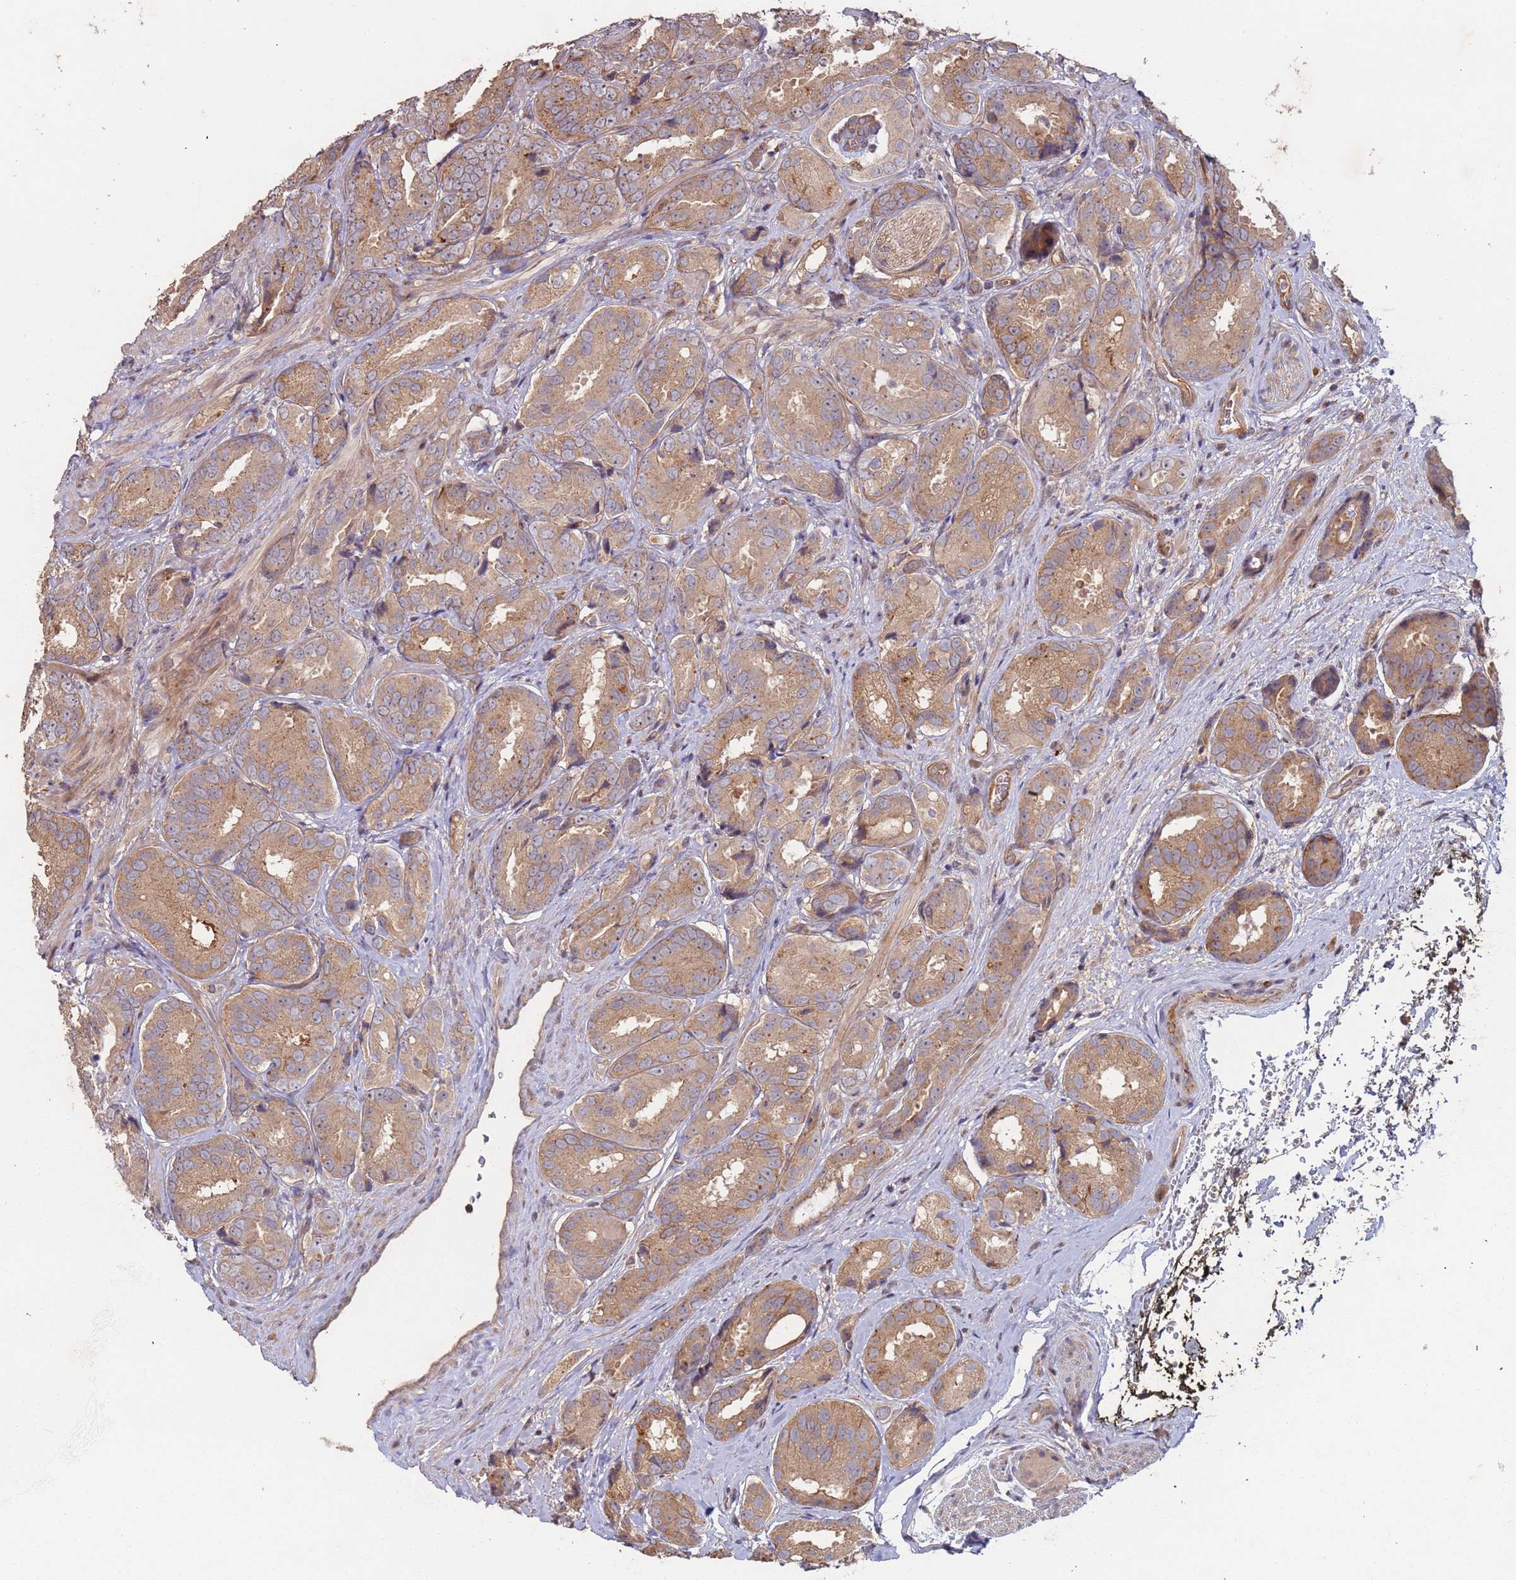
{"staining": {"intensity": "moderate", "quantity": ">75%", "location": "cytoplasmic/membranous"}, "tissue": "prostate cancer", "cell_type": "Tumor cells", "image_type": "cancer", "snomed": [{"axis": "morphology", "description": "Adenocarcinoma, High grade"}, {"axis": "topography", "description": "Prostate"}], "caption": "DAB (3,3'-diaminobenzidine) immunohistochemical staining of human high-grade adenocarcinoma (prostate) shows moderate cytoplasmic/membranous protein positivity in approximately >75% of tumor cells.", "gene": "KANSL1L", "patient": {"sex": "male", "age": 71}}